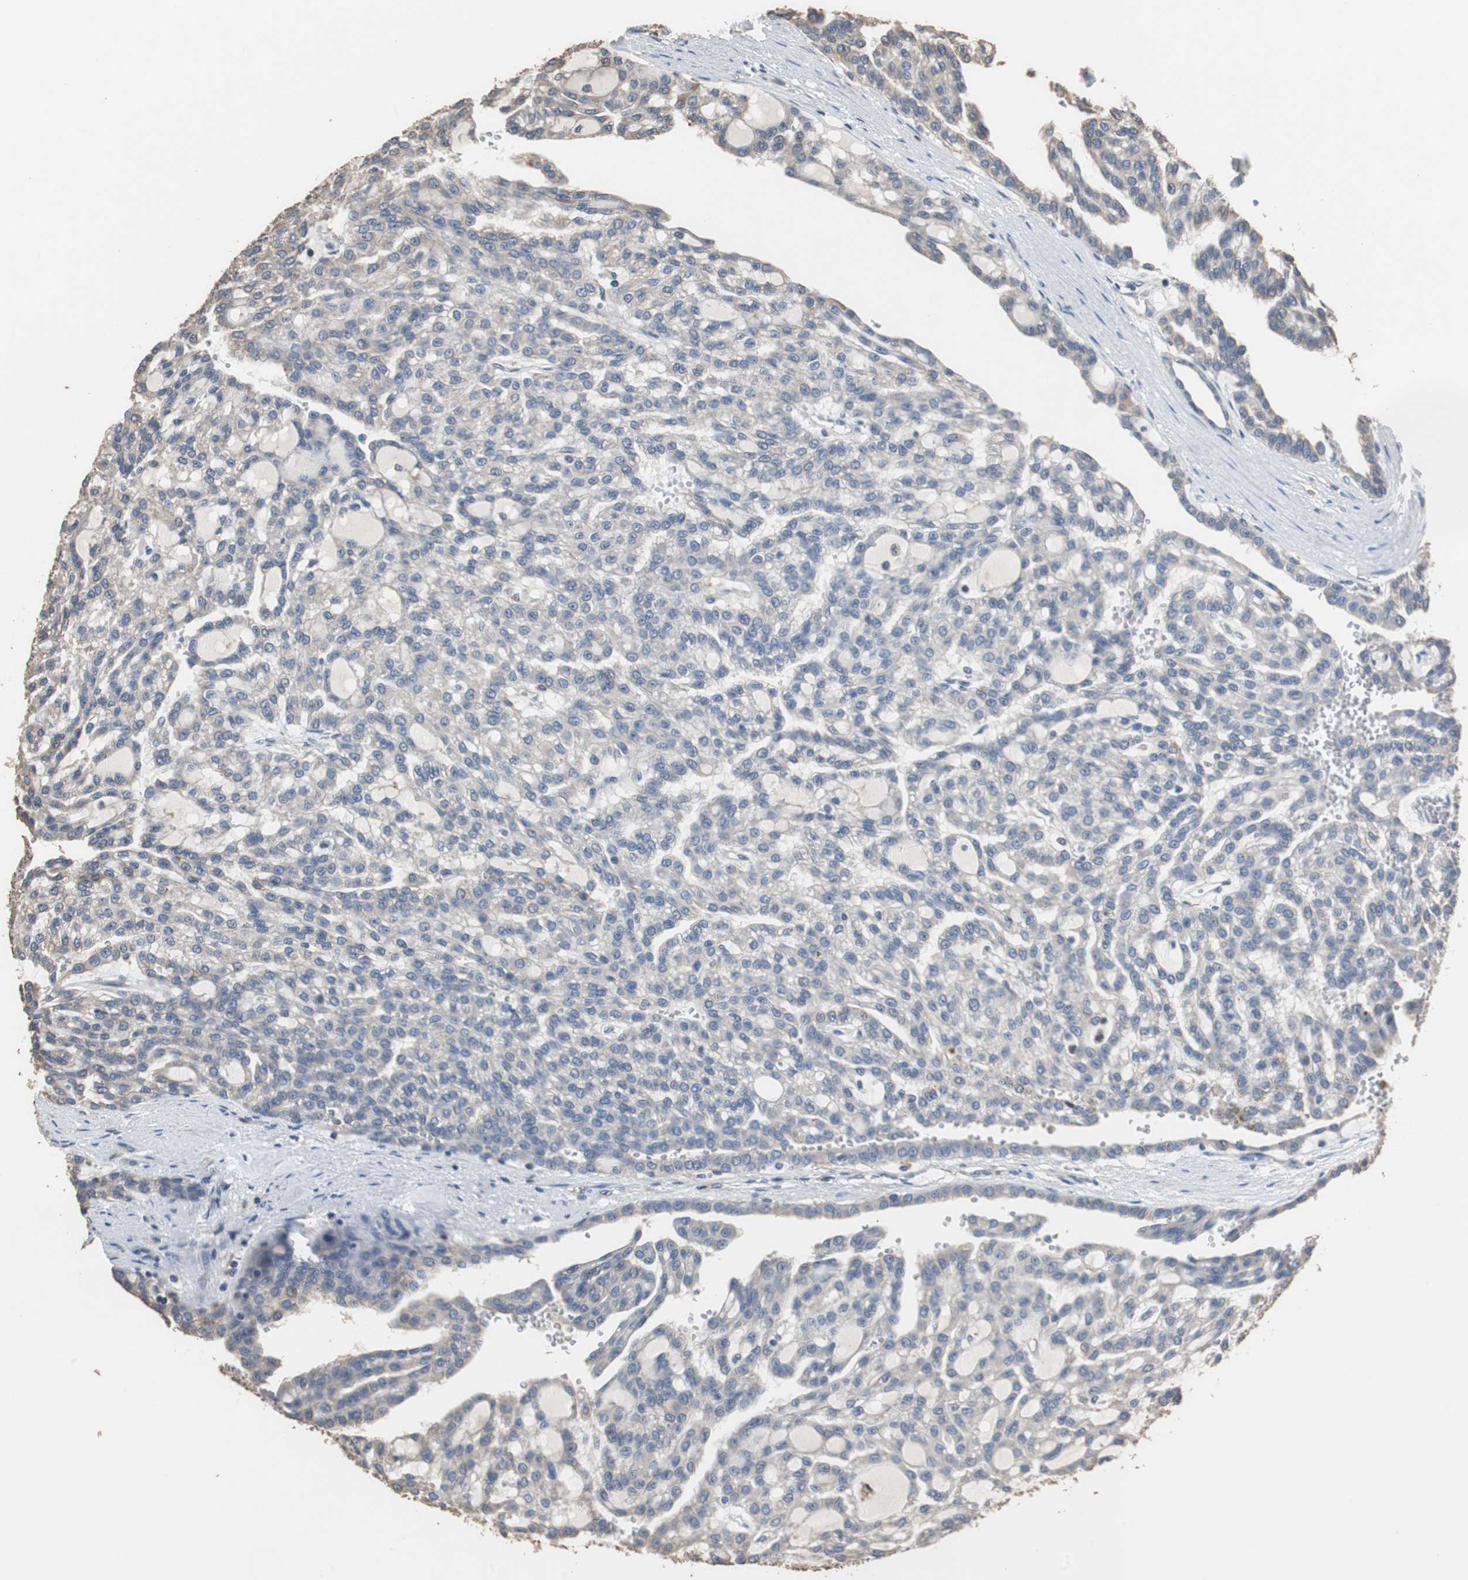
{"staining": {"intensity": "weak", "quantity": "<25%", "location": "cytoplasmic/membranous"}, "tissue": "renal cancer", "cell_type": "Tumor cells", "image_type": "cancer", "snomed": [{"axis": "morphology", "description": "Adenocarcinoma, NOS"}, {"axis": "topography", "description": "Kidney"}], "caption": "Image shows no protein positivity in tumor cells of renal adenocarcinoma tissue.", "gene": "SCIMP", "patient": {"sex": "male", "age": 63}}